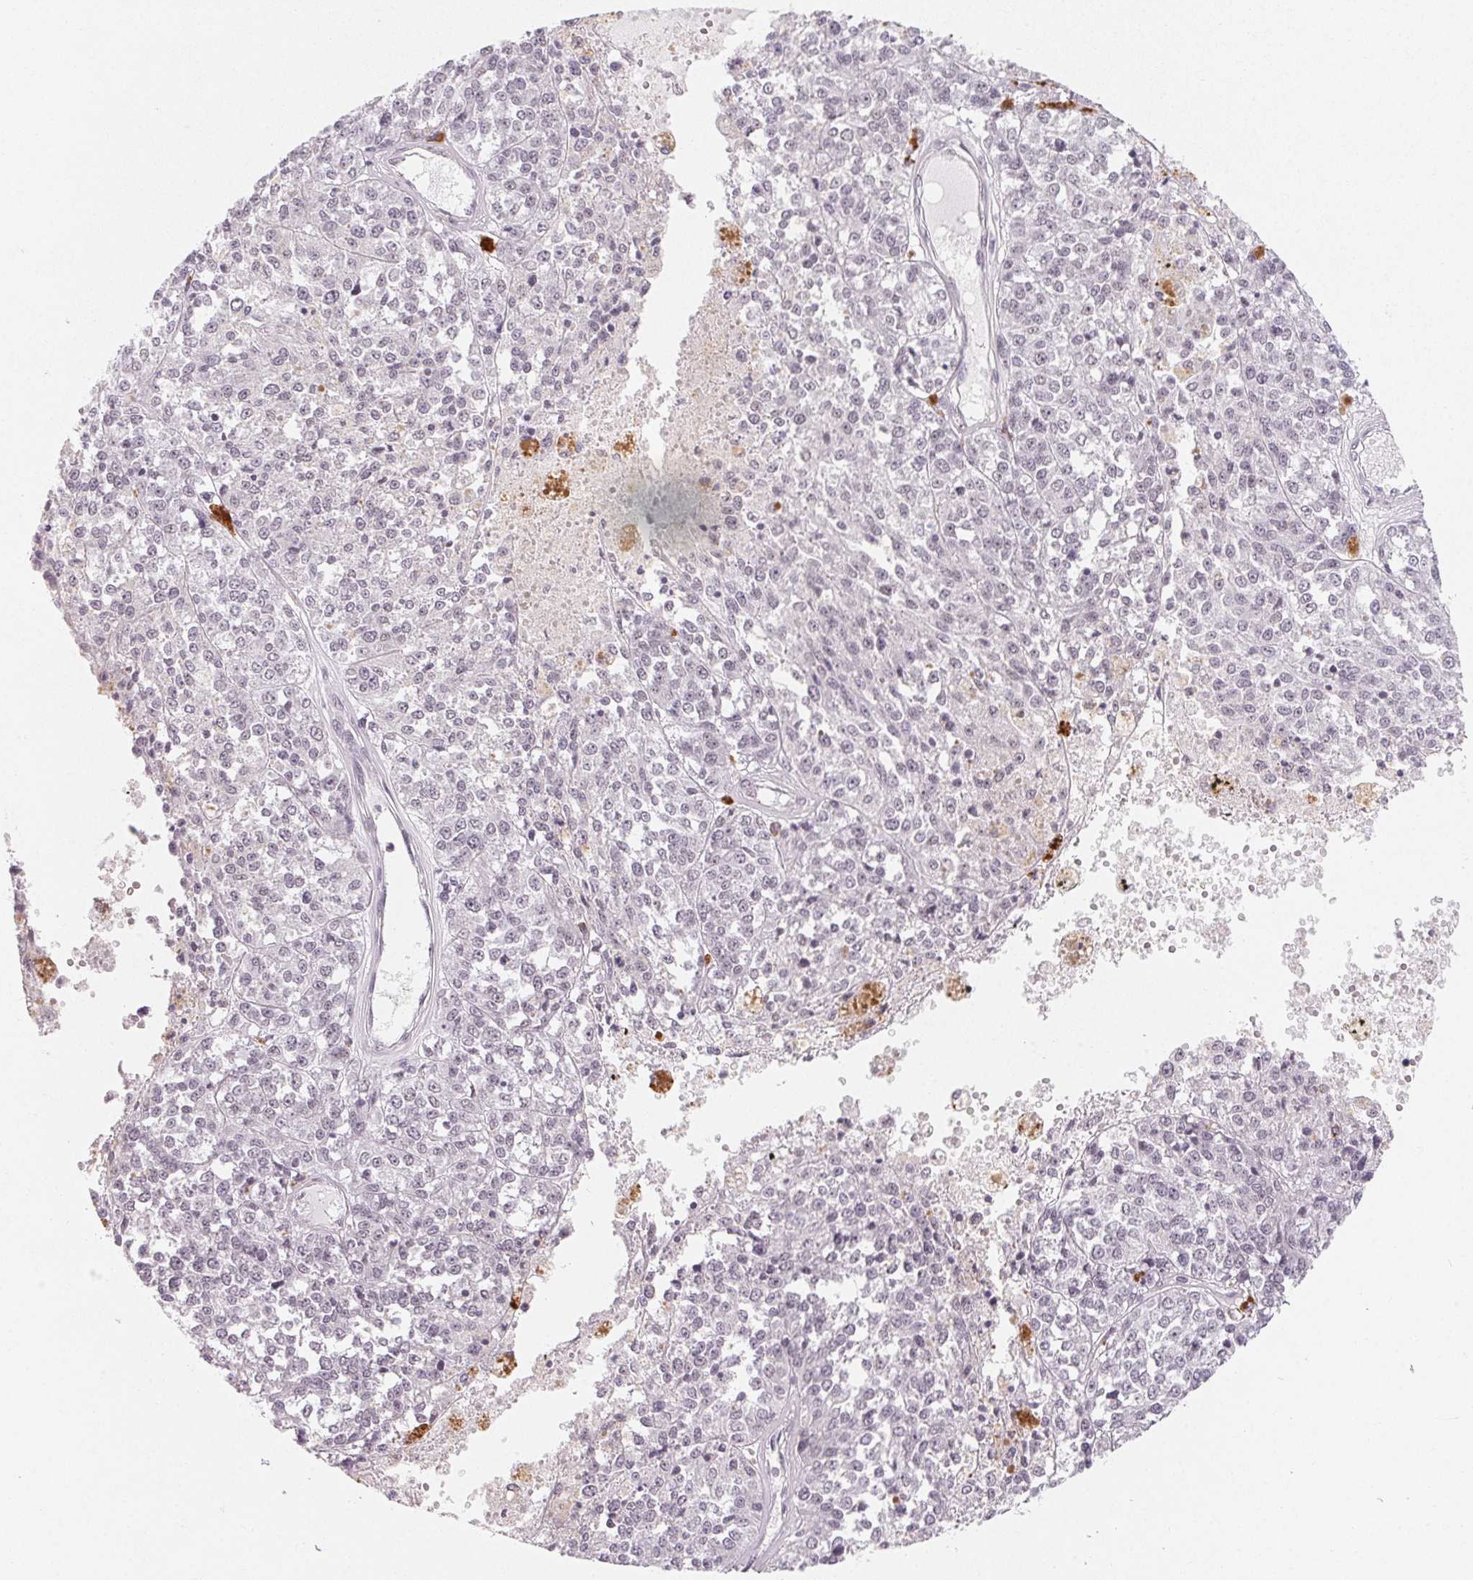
{"staining": {"intensity": "negative", "quantity": "none", "location": "none"}, "tissue": "melanoma", "cell_type": "Tumor cells", "image_type": "cancer", "snomed": [{"axis": "morphology", "description": "Malignant melanoma, Metastatic site"}, {"axis": "topography", "description": "Lymph node"}], "caption": "This is a image of immunohistochemistry (IHC) staining of malignant melanoma (metastatic site), which shows no expression in tumor cells.", "gene": "NXF3", "patient": {"sex": "female", "age": 64}}